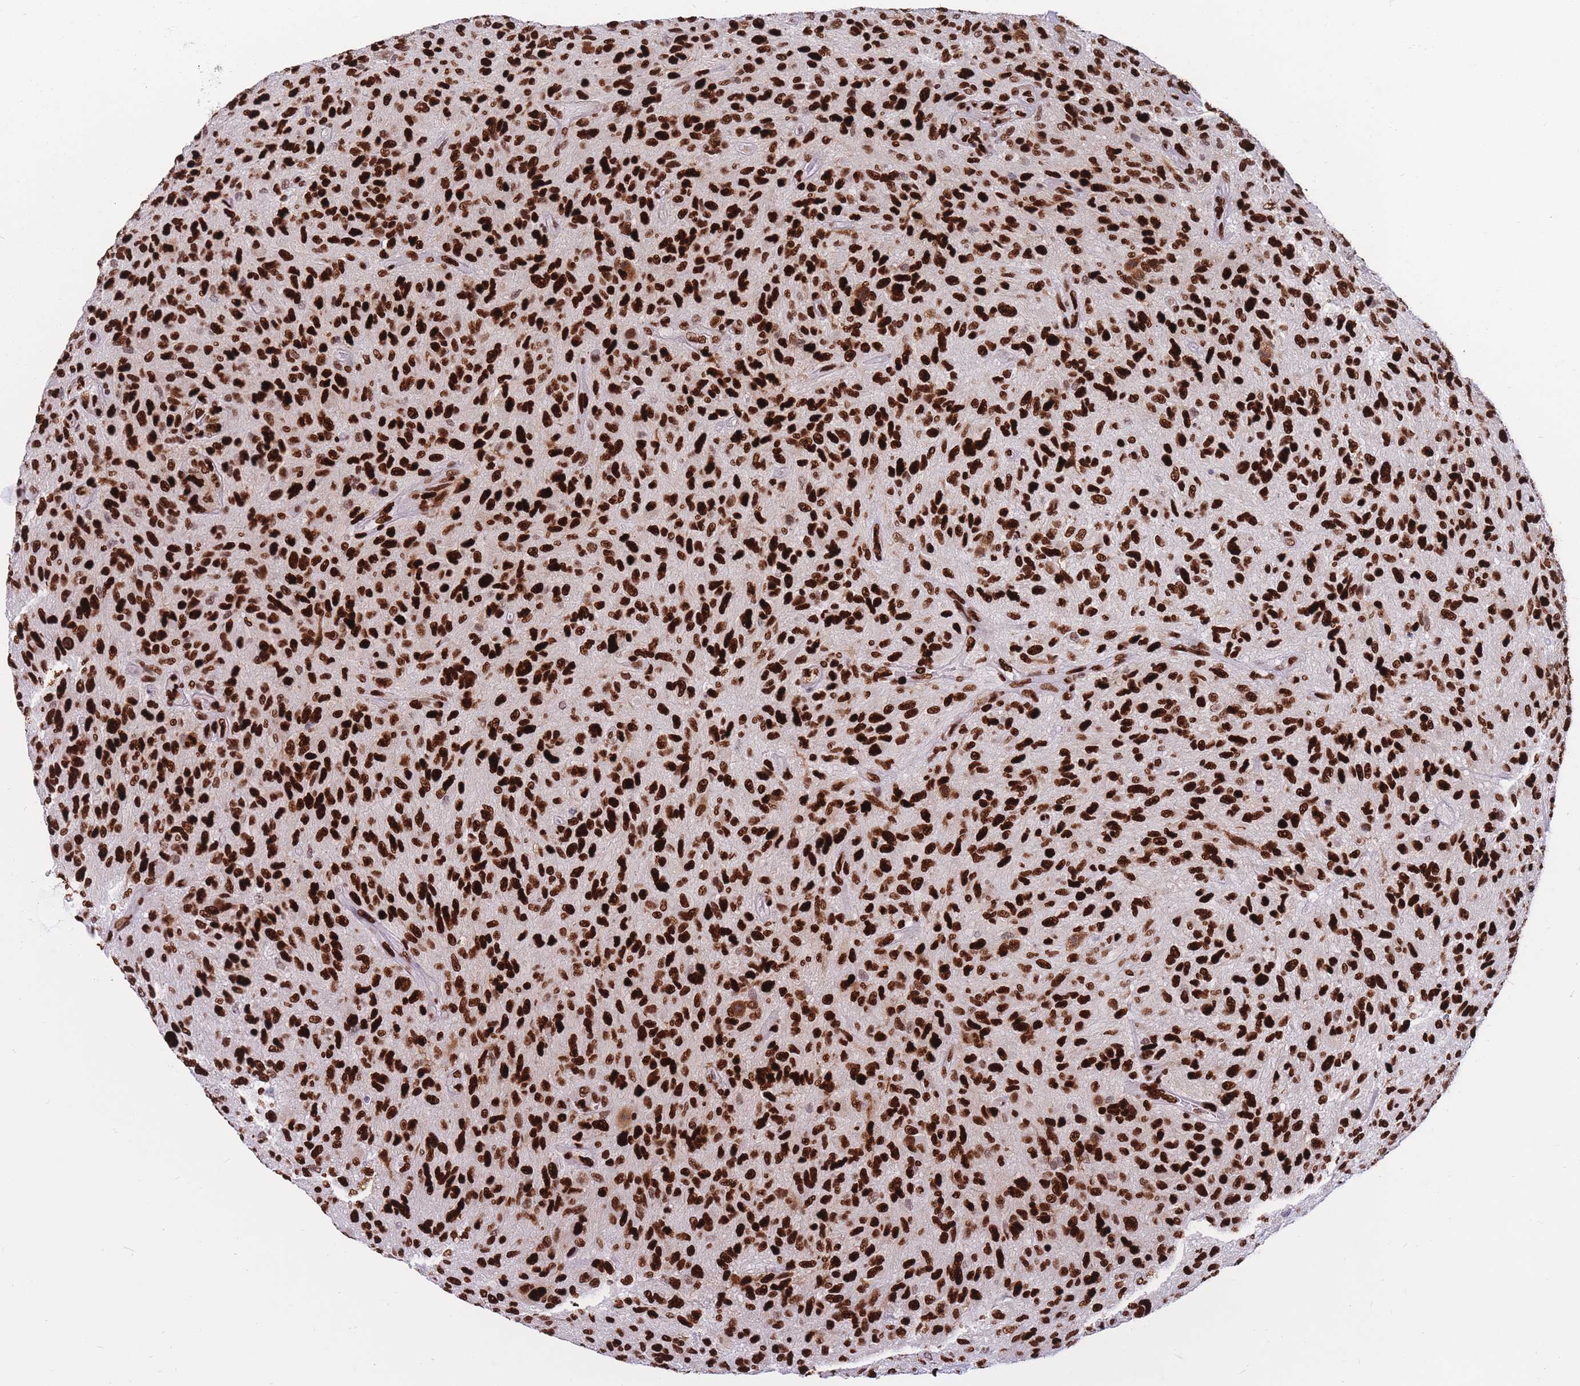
{"staining": {"intensity": "strong", "quantity": ">75%", "location": "nuclear"}, "tissue": "glioma", "cell_type": "Tumor cells", "image_type": "cancer", "snomed": [{"axis": "morphology", "description": "Glioma, malignant, High grade"}, {"axis": "topography", "description": "Brain"}], "caption": "High-grade glioma (malignant) stained with a protein marker demonstrates strong staining in tumor cells.", "gene": "NASP", "patient": {"sex": "male", "age": 47}}